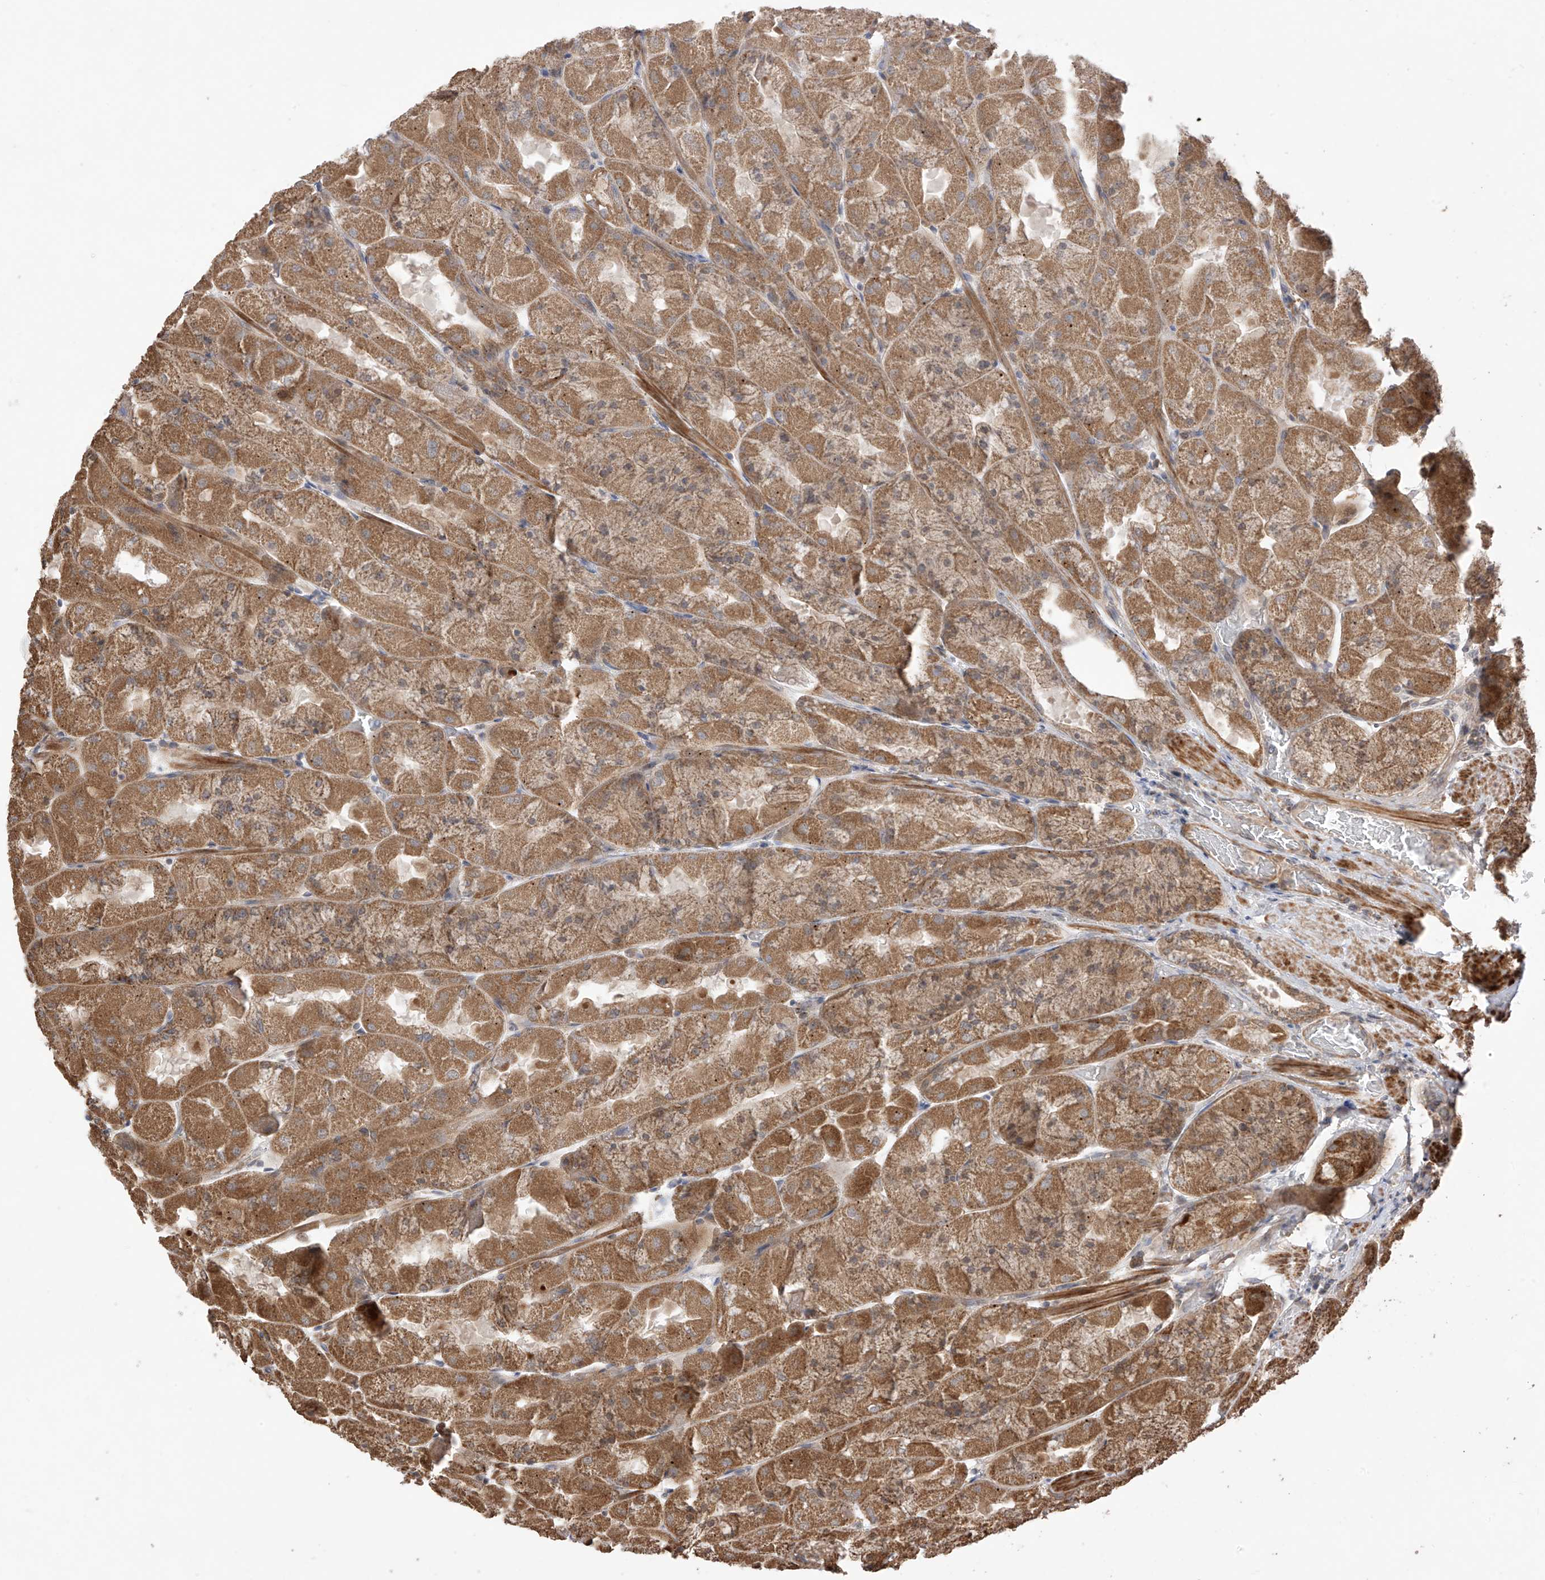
{"staining": {"intensity": "strong", "quantity": ">75%", "location": "cytoplasmic/membranous"}, "tissue": "stomach", "cell_type": "Glandular cells", "image_type": "normal", "snomed": [{"axis": "morphology", "description": "Normal tissue, NOS"}, {"axis": "topography", "description": "Stomach"}], "caption": "Immunohistochemistry histopathology image of unremarkable stomach: human stomach stained using IHC displays high levels of strong protein expression localized specifically in the cytoplasmic/membranous of glandular cells, appearing as a cytoplasmic/membranous brown color.", "gene": "LATS1", "patient": {"sex": "female", "age": 61}}